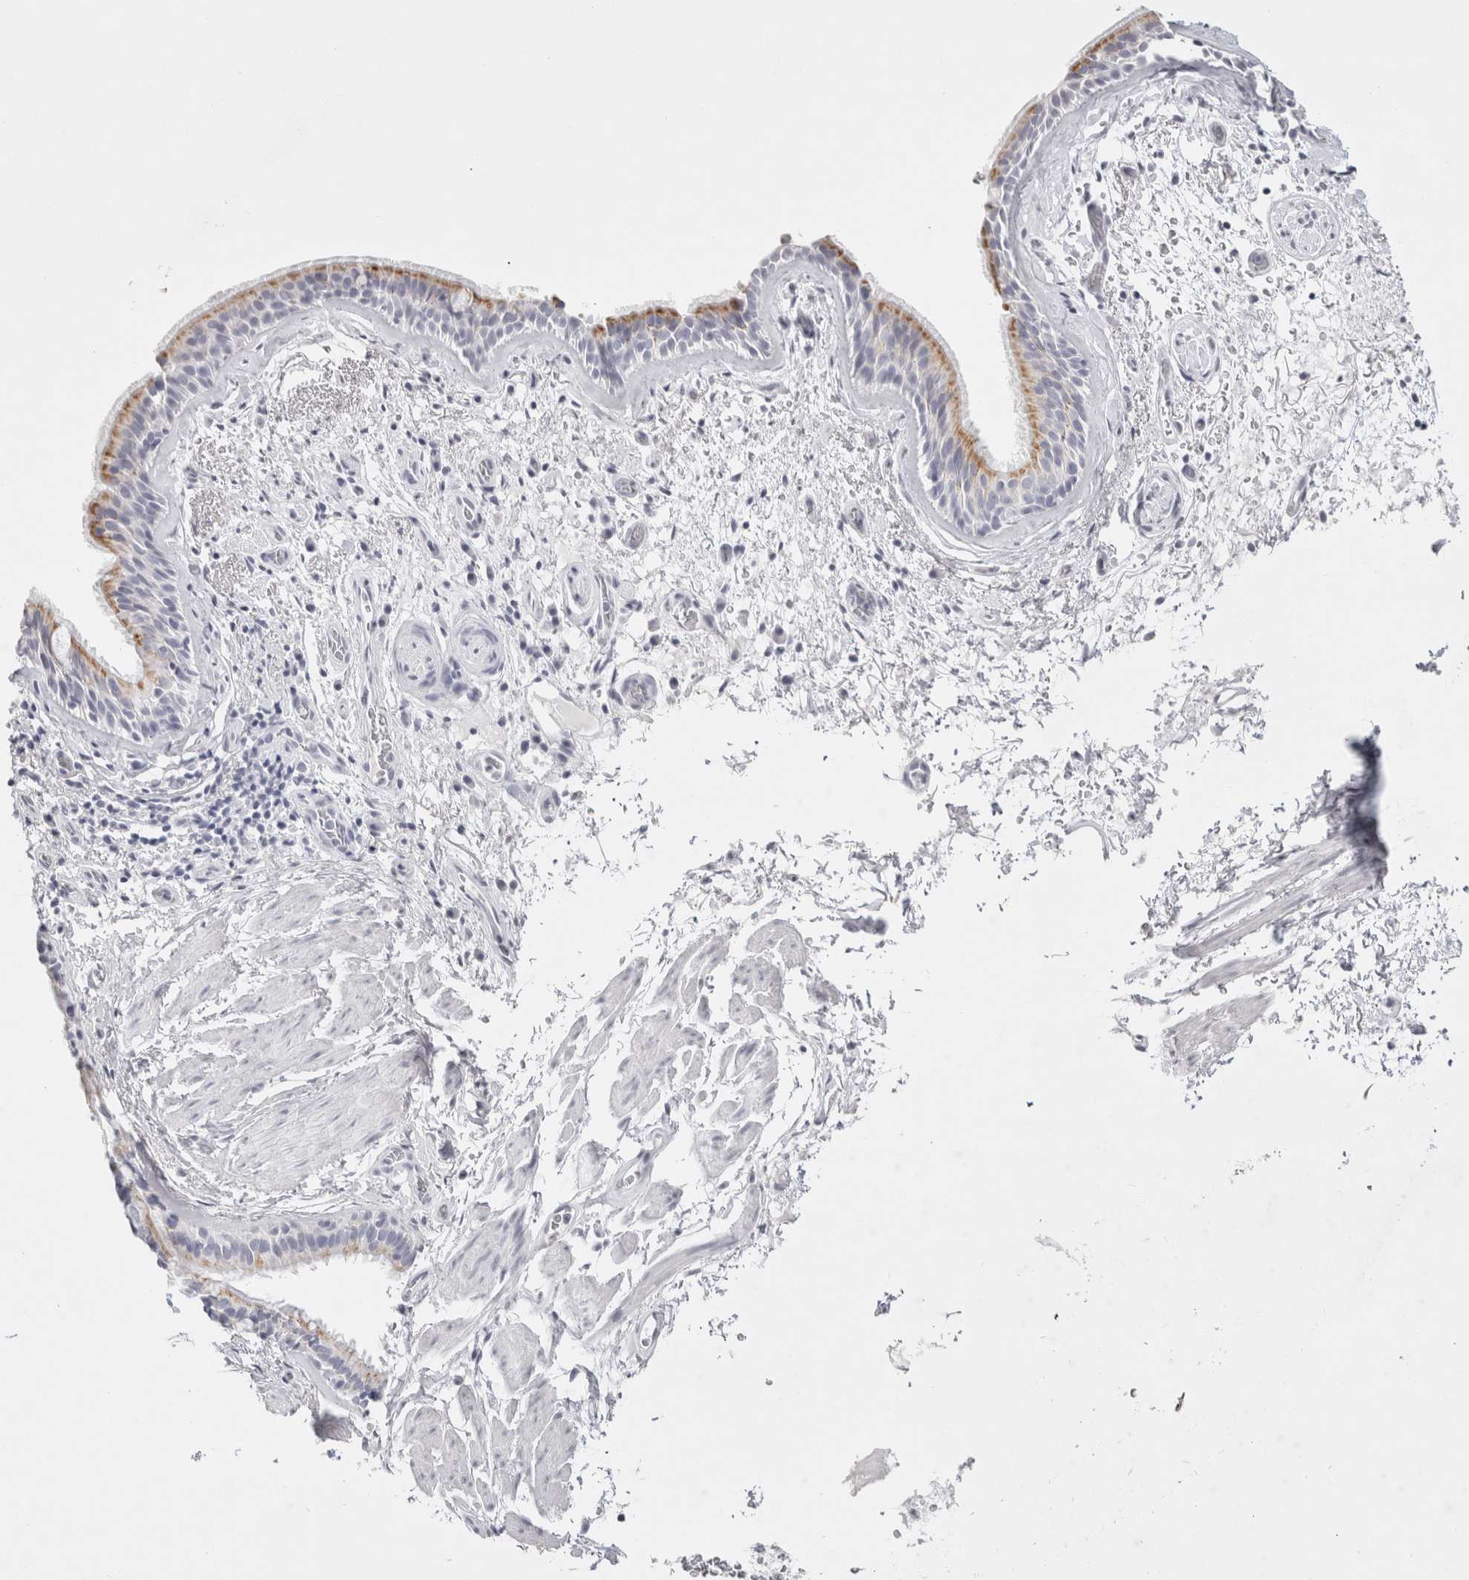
{"staining": {"intensity": "moderate", "quantity": "<25%", "location": "cytoplasmic/membranous"}, "tissue": "bronchus", "cell_type": "Respiratory epithelial cells", "image_type": "normal", "snomed": [{"axis": "morphology", "description": "Normal tissue, NOS"}, {"axis": "topography", "description": "Cartilage tissue"}], "caption": "IHC staining of unremarkable bronchus, which displays low levels of moderate cytoplasmic/membranous expression in approximately <25% of respiratory epithelial cells indicating moderate cytoplasmic/membranous protein staining. The staining was performed using DAB (brown) for protein detection and nuclei were counterstained in hematoxylin (blue).", "gene": "GARIN1A", "patient": {"sex": "female", "age": 63}}